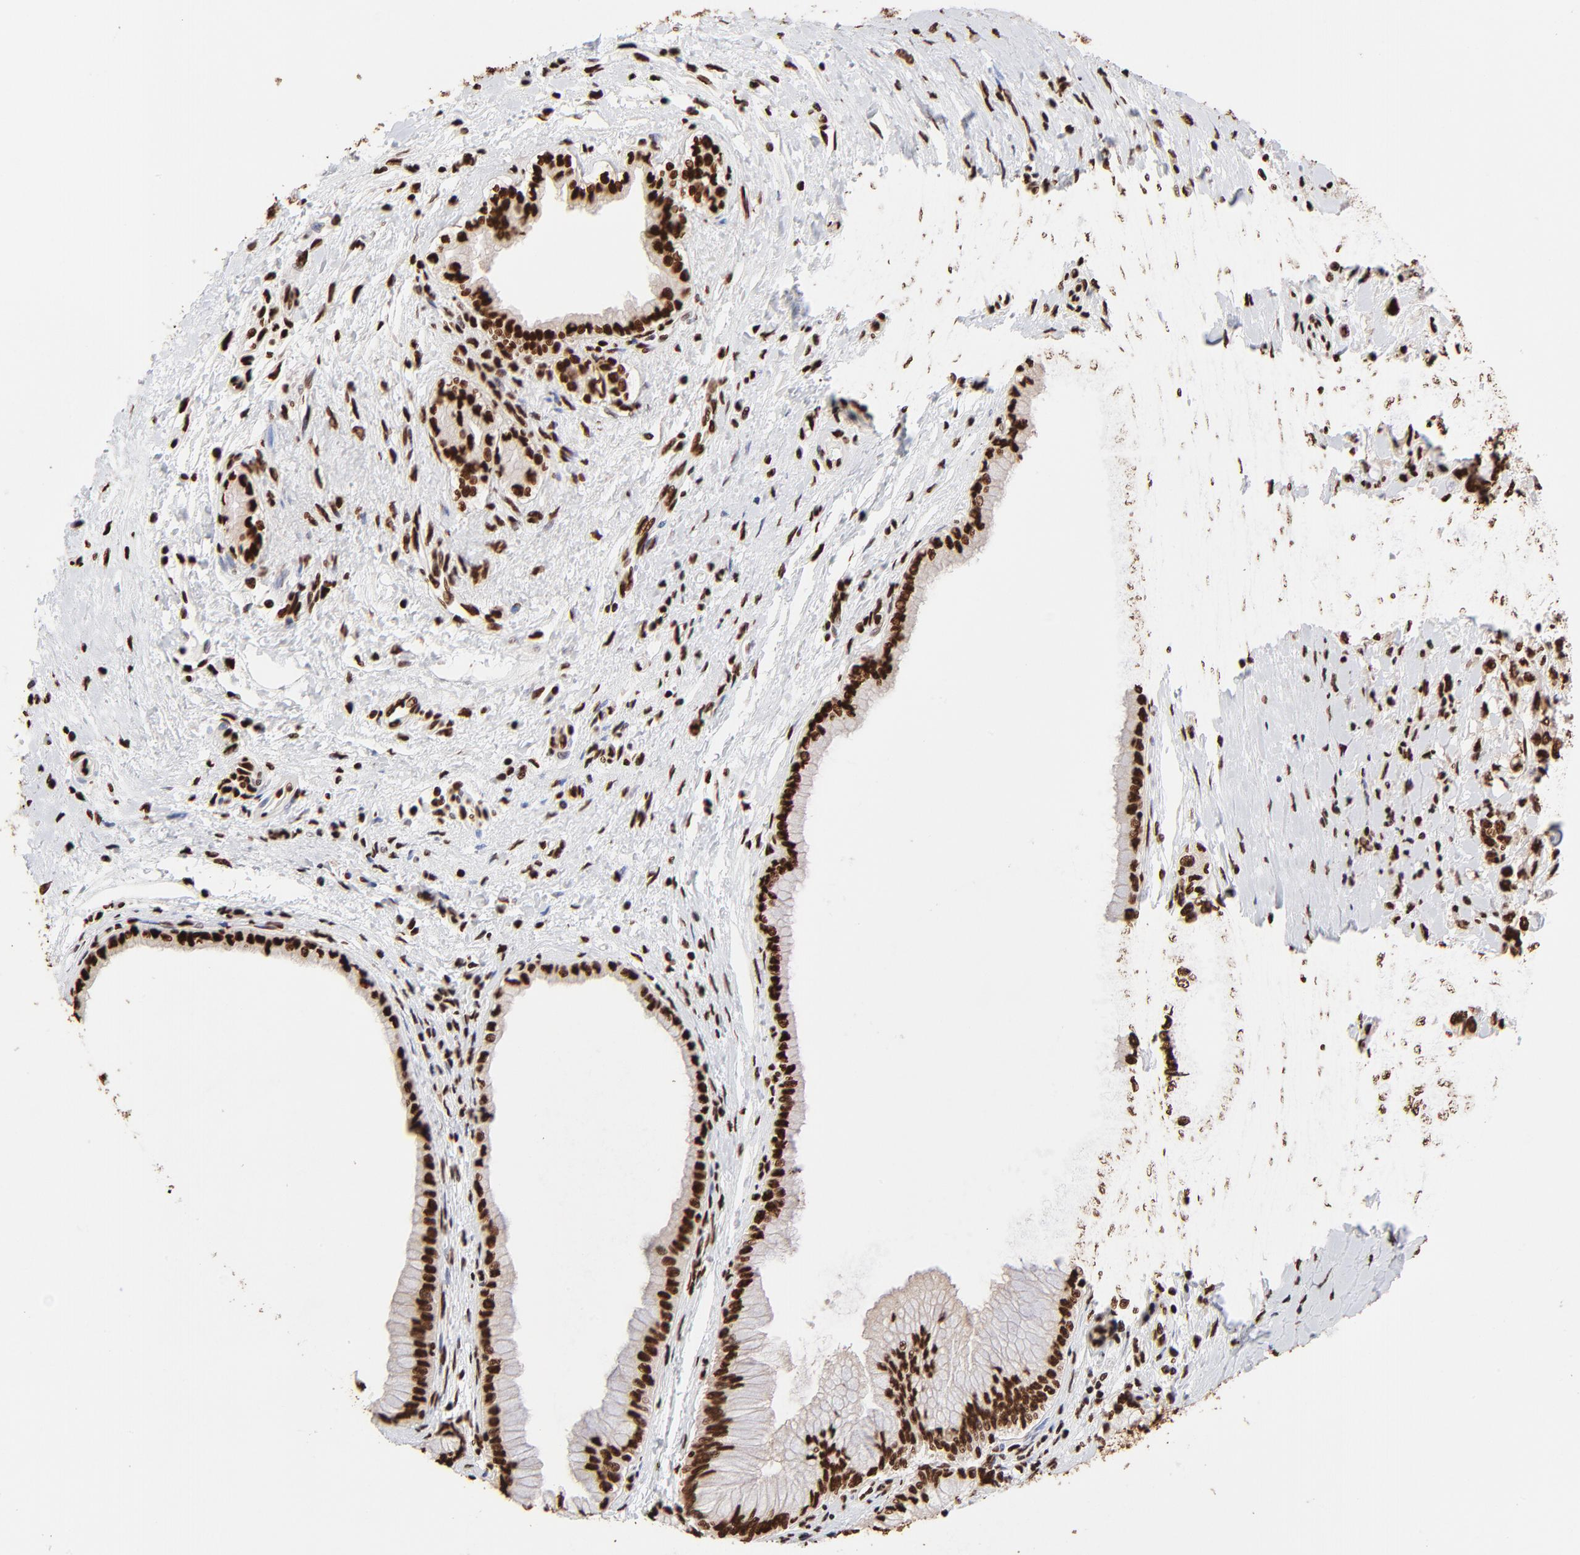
{"staining": {"intensity": "strong", "quantity": ">75%", "location": "nuclear"}, "tissue": "pancreatic cancer", "cell_type": "Tumor cells", "image_type": "cancer", "snomed": [{"axis": "morphology", "description": "Adenocarcinoma, NOS"}, {"axis": "topography", "description": "Pancreas"}], "caption": "Tumor cells show high levels of strong nuclear staining in about >75% of cells in pancreatic cancer. (IHC, brightfield microscopy, high magnification).", "gene": "ZNF544", "patient": {"sex": "male", "age": 79}}